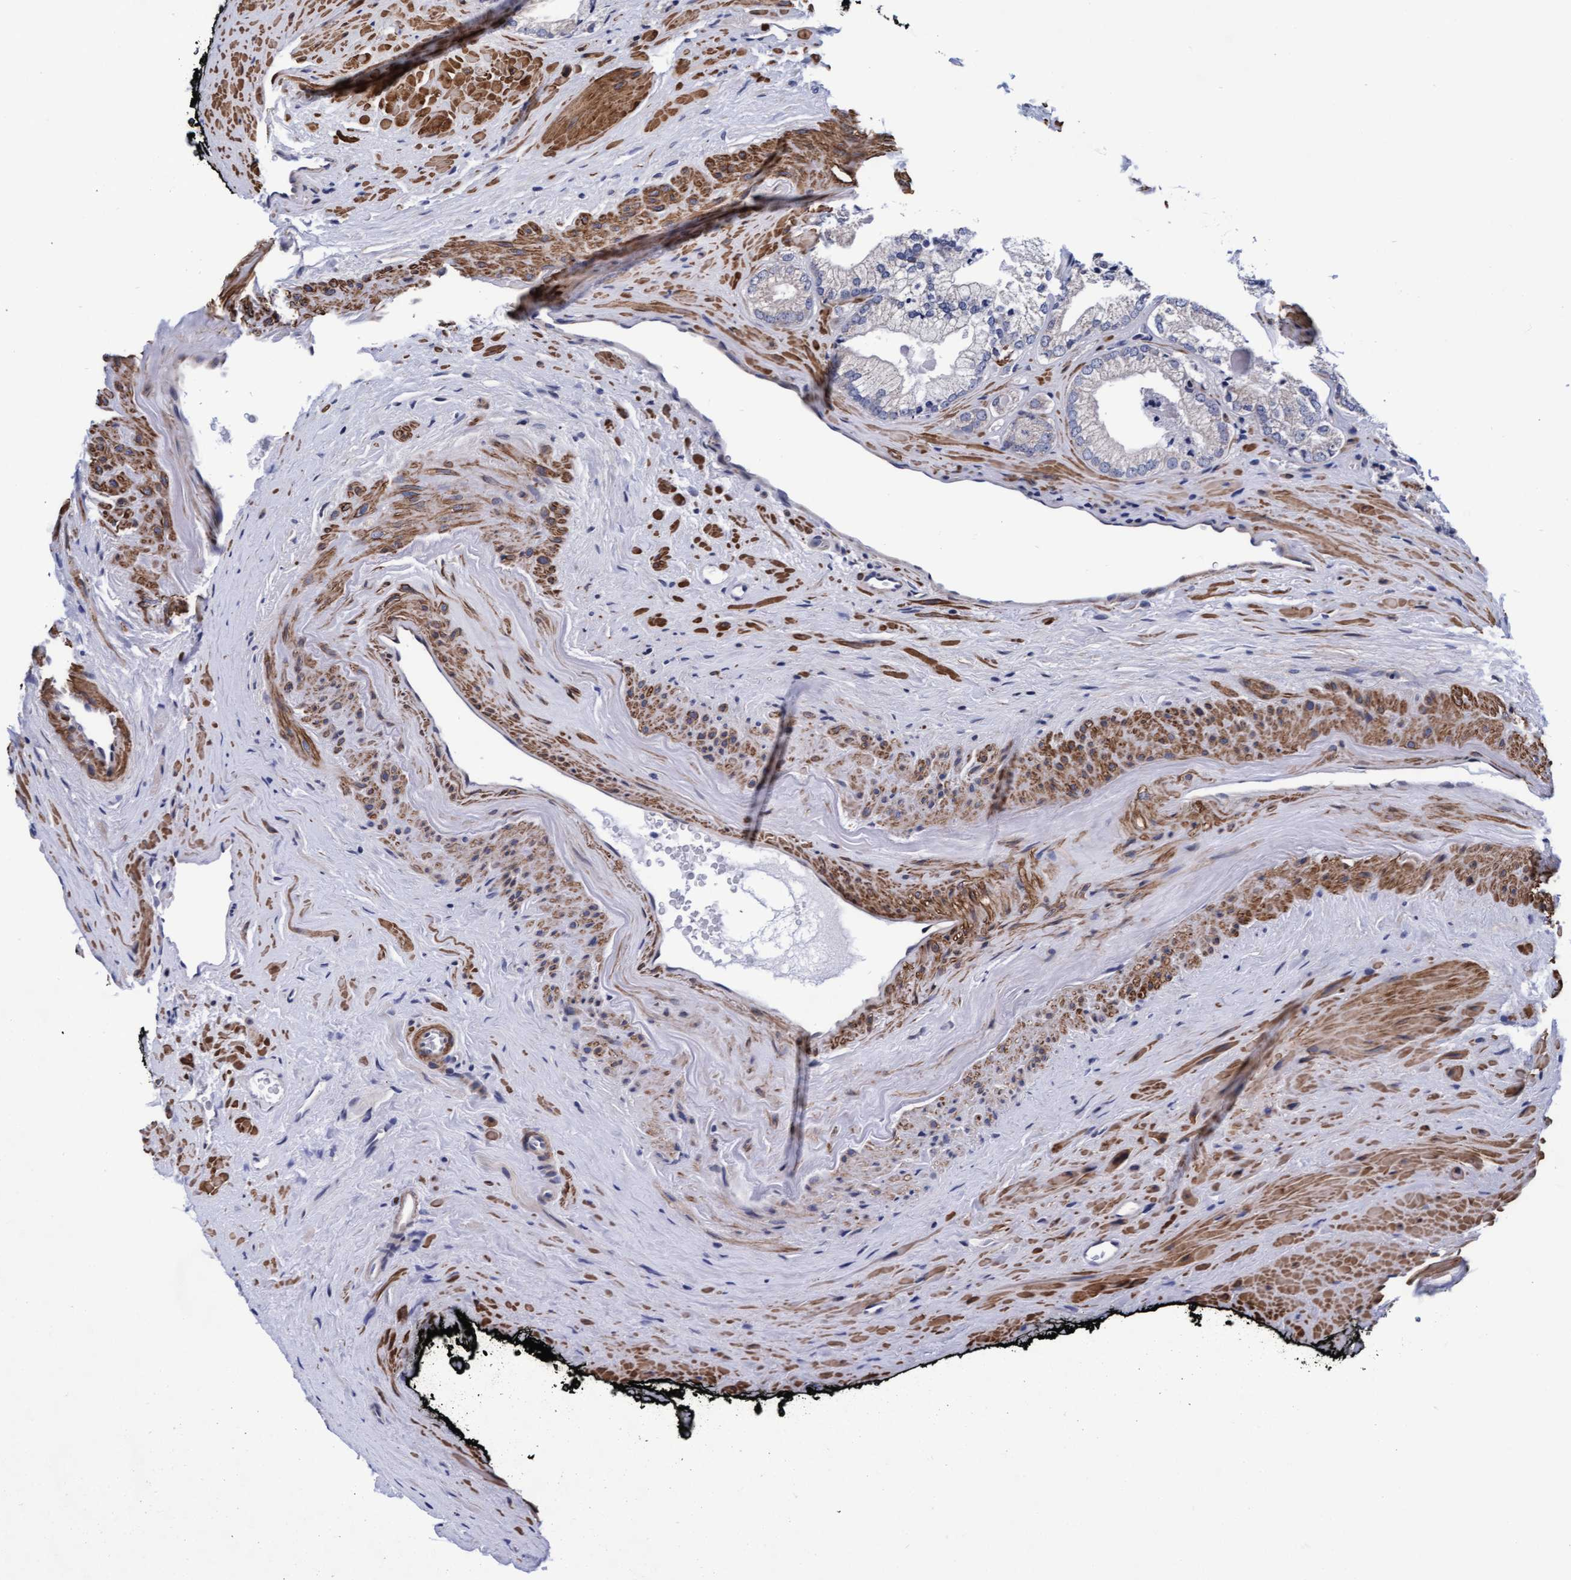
{"staining": {"intensity": "negative", "quantity": "none", "location": "none"}, "tissue": "prostate cancer", "cell_type": "Tumor cells", "image_type": "cancer", "snomed": [{"axis": "morphology", "description": "Adenocarcinoma, Low grade"}, {"axis": "topography", "description": "Prostate"}], "caption": "Immunohistochemistry photomicrograph of adenocarcinoma (low-grade) (prostate) stained for a protein (brown), which exhibits no staining in tumor cells. (Immunohistochemistry, brightfield microscopy, high magnification).", "gene": "EFCAB13", "patient": {"sex": "male", "age": 65}}